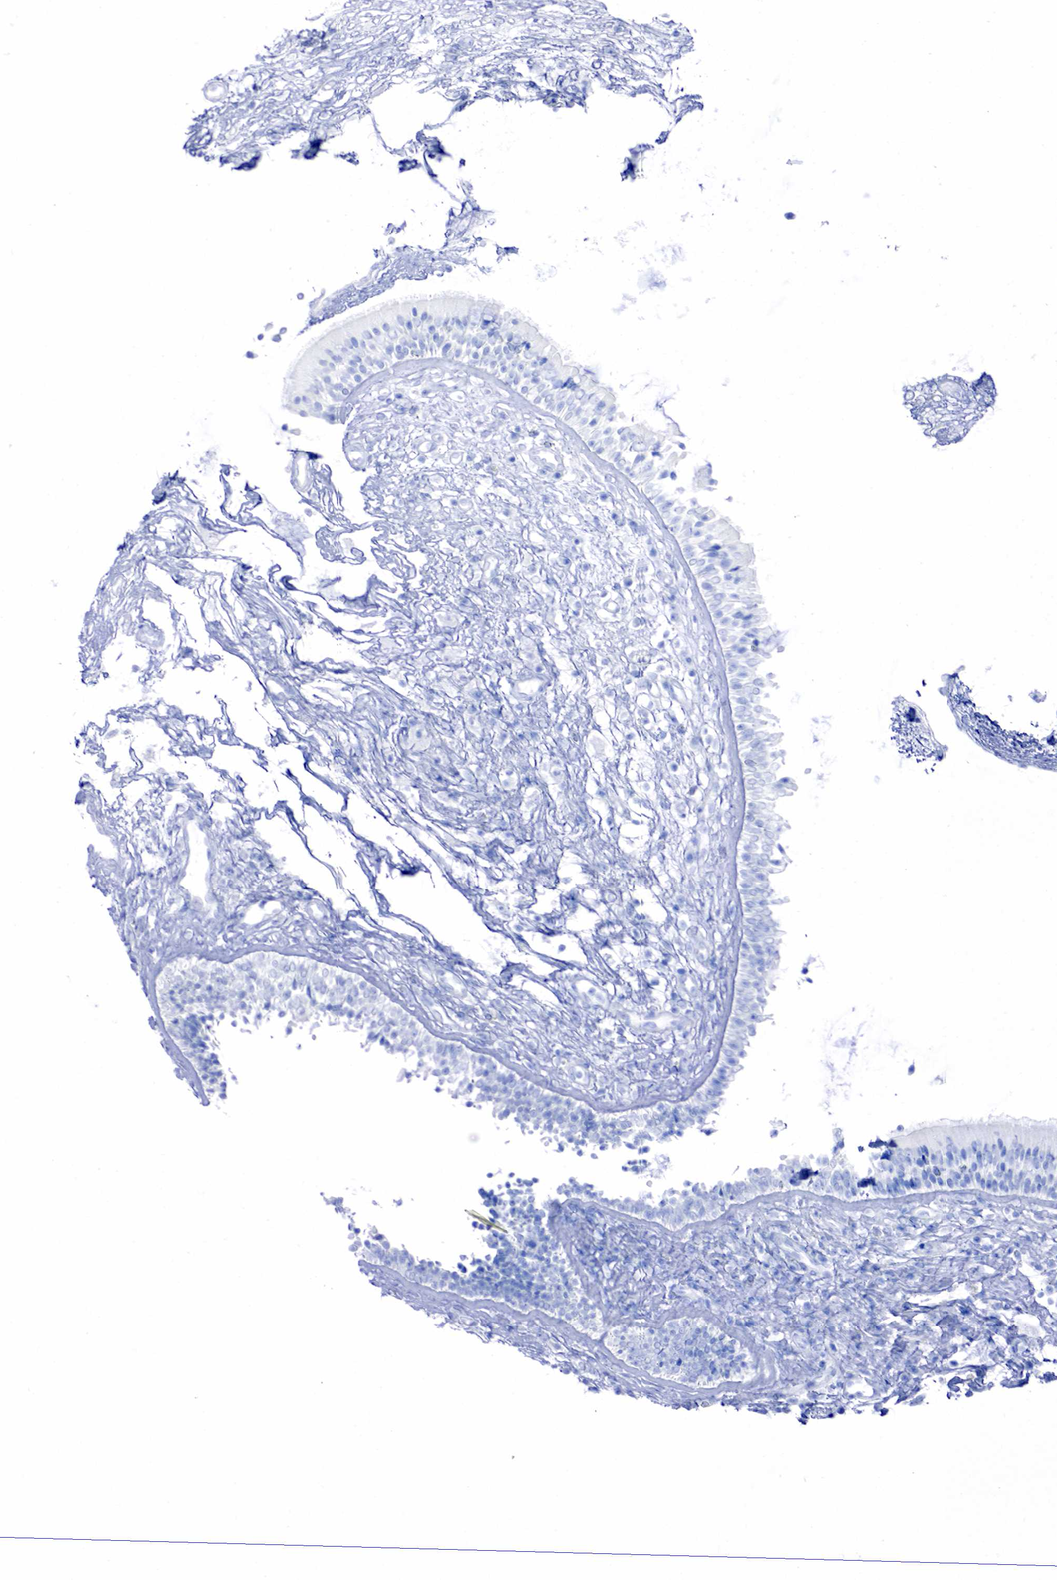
{"staining": {"intensity": "negative", "quantity": "none", "location": "none"}, "tissue": "nasopharynx", "cell_type": "Respiratory epithelial cells", "image_type": "normal", "snomed": [{"axis": "morphology", "description": "Normal tissue, NOS"}, {"axis": "topography", "description": "Nasopharynx"}], "caption": "The micrograph reveals no significant expression in respiratory epithelial cells of nasopharynx. (Stains: DAB IHC with hematoxylin counter stain, Microscopy: brightfield microscopy at high magnification).", "gene": "PTH", "patient": {"sex": "male", "age": 63}}